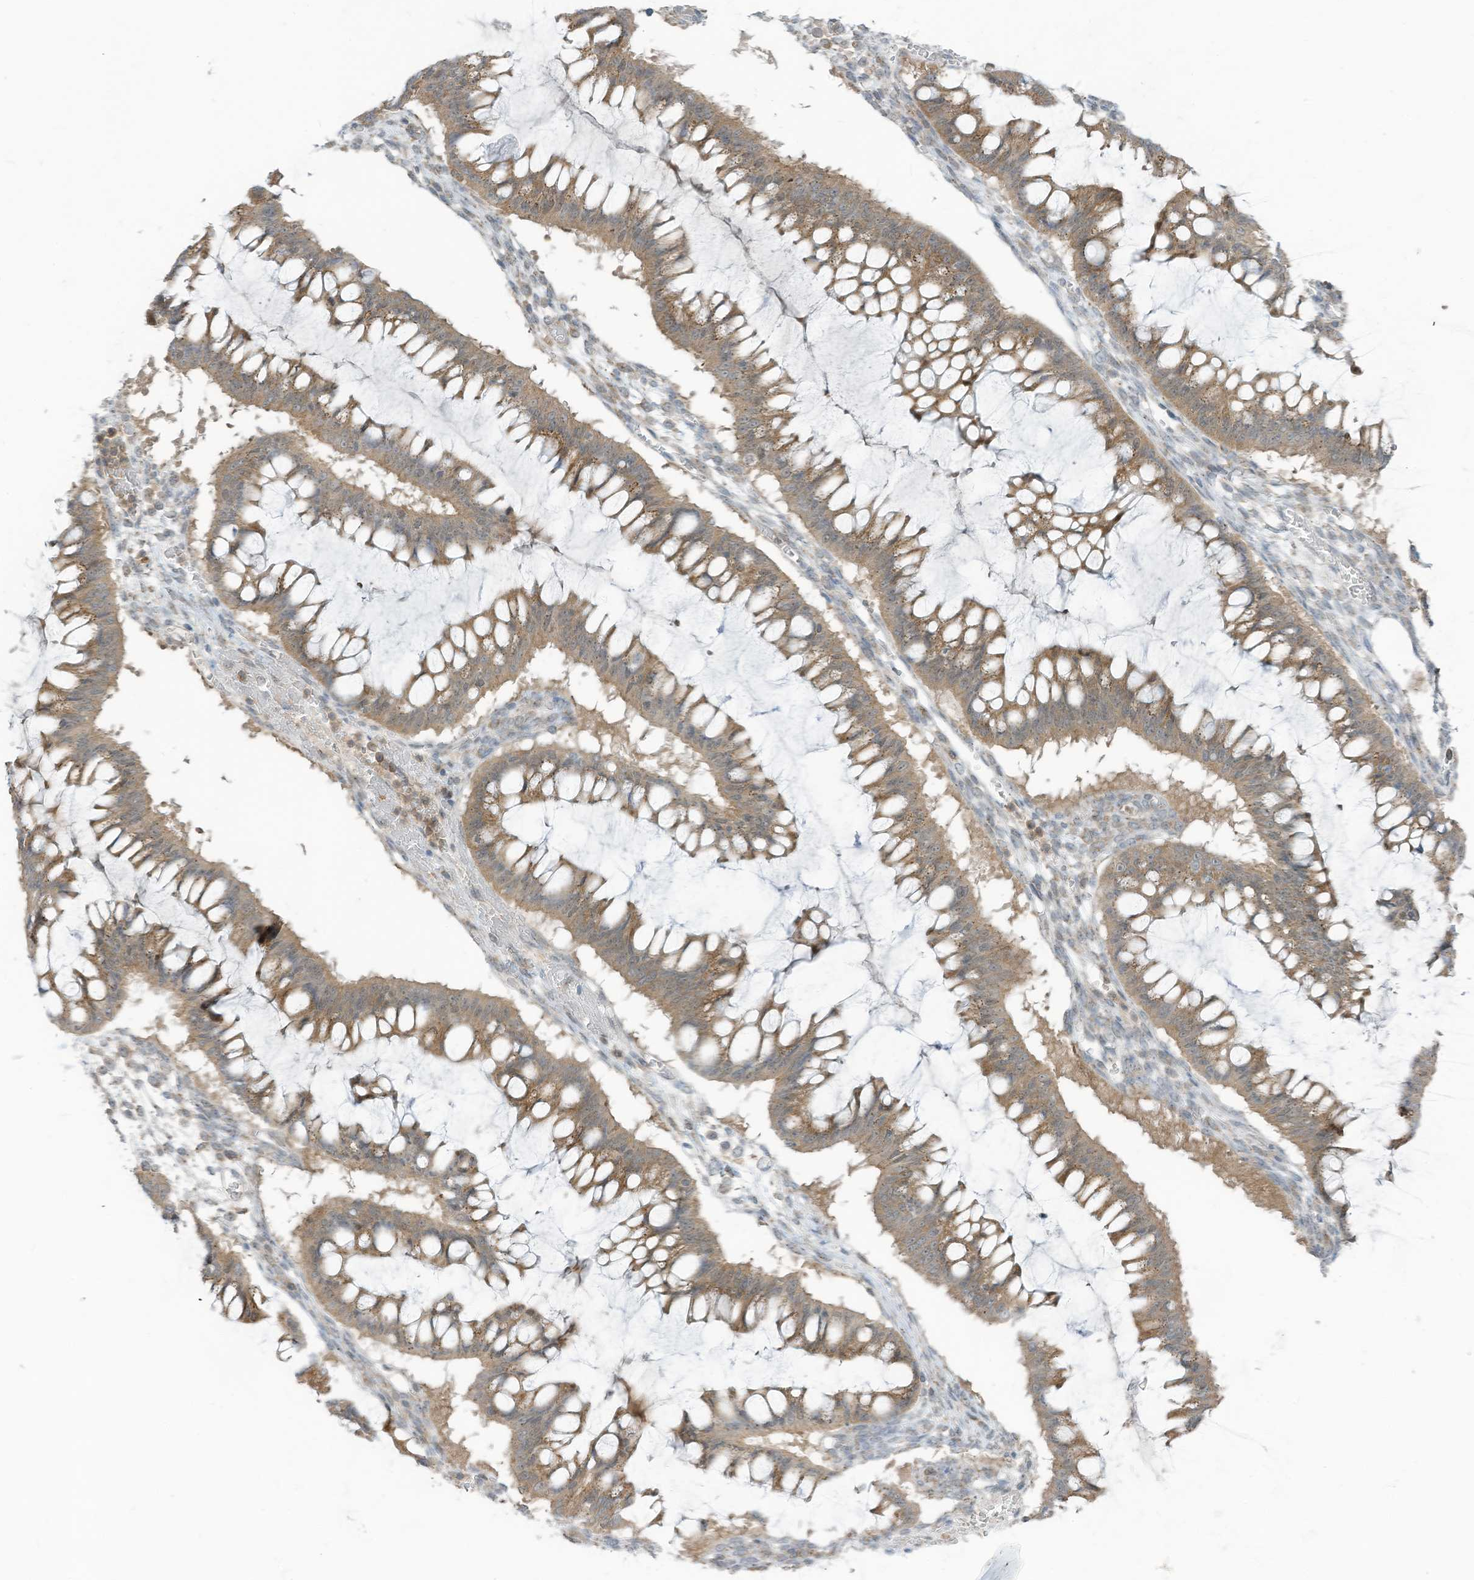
{"staining": {"intensity": "weak", "quantity": ">75%", "location": "cytoplasmic/membranous"}, "tissue": "ovarian cancer", "cell_type": "Tumor cells", "image_type": "cancer", "snomed": [{"axis": "morphology", "description": "Cystadenocarcinoma, mucinous, NOS"}, {"axis": "topography", "description": "Ovary"}], "caption": "About >75% of tumor cells in human ovarian cancer display weak cytoplasmic/membranous protein expression as visualized by brown immunohistochemical staining.", "gene": "PARVG", "patient": {"sex": "female", "age": 73}}